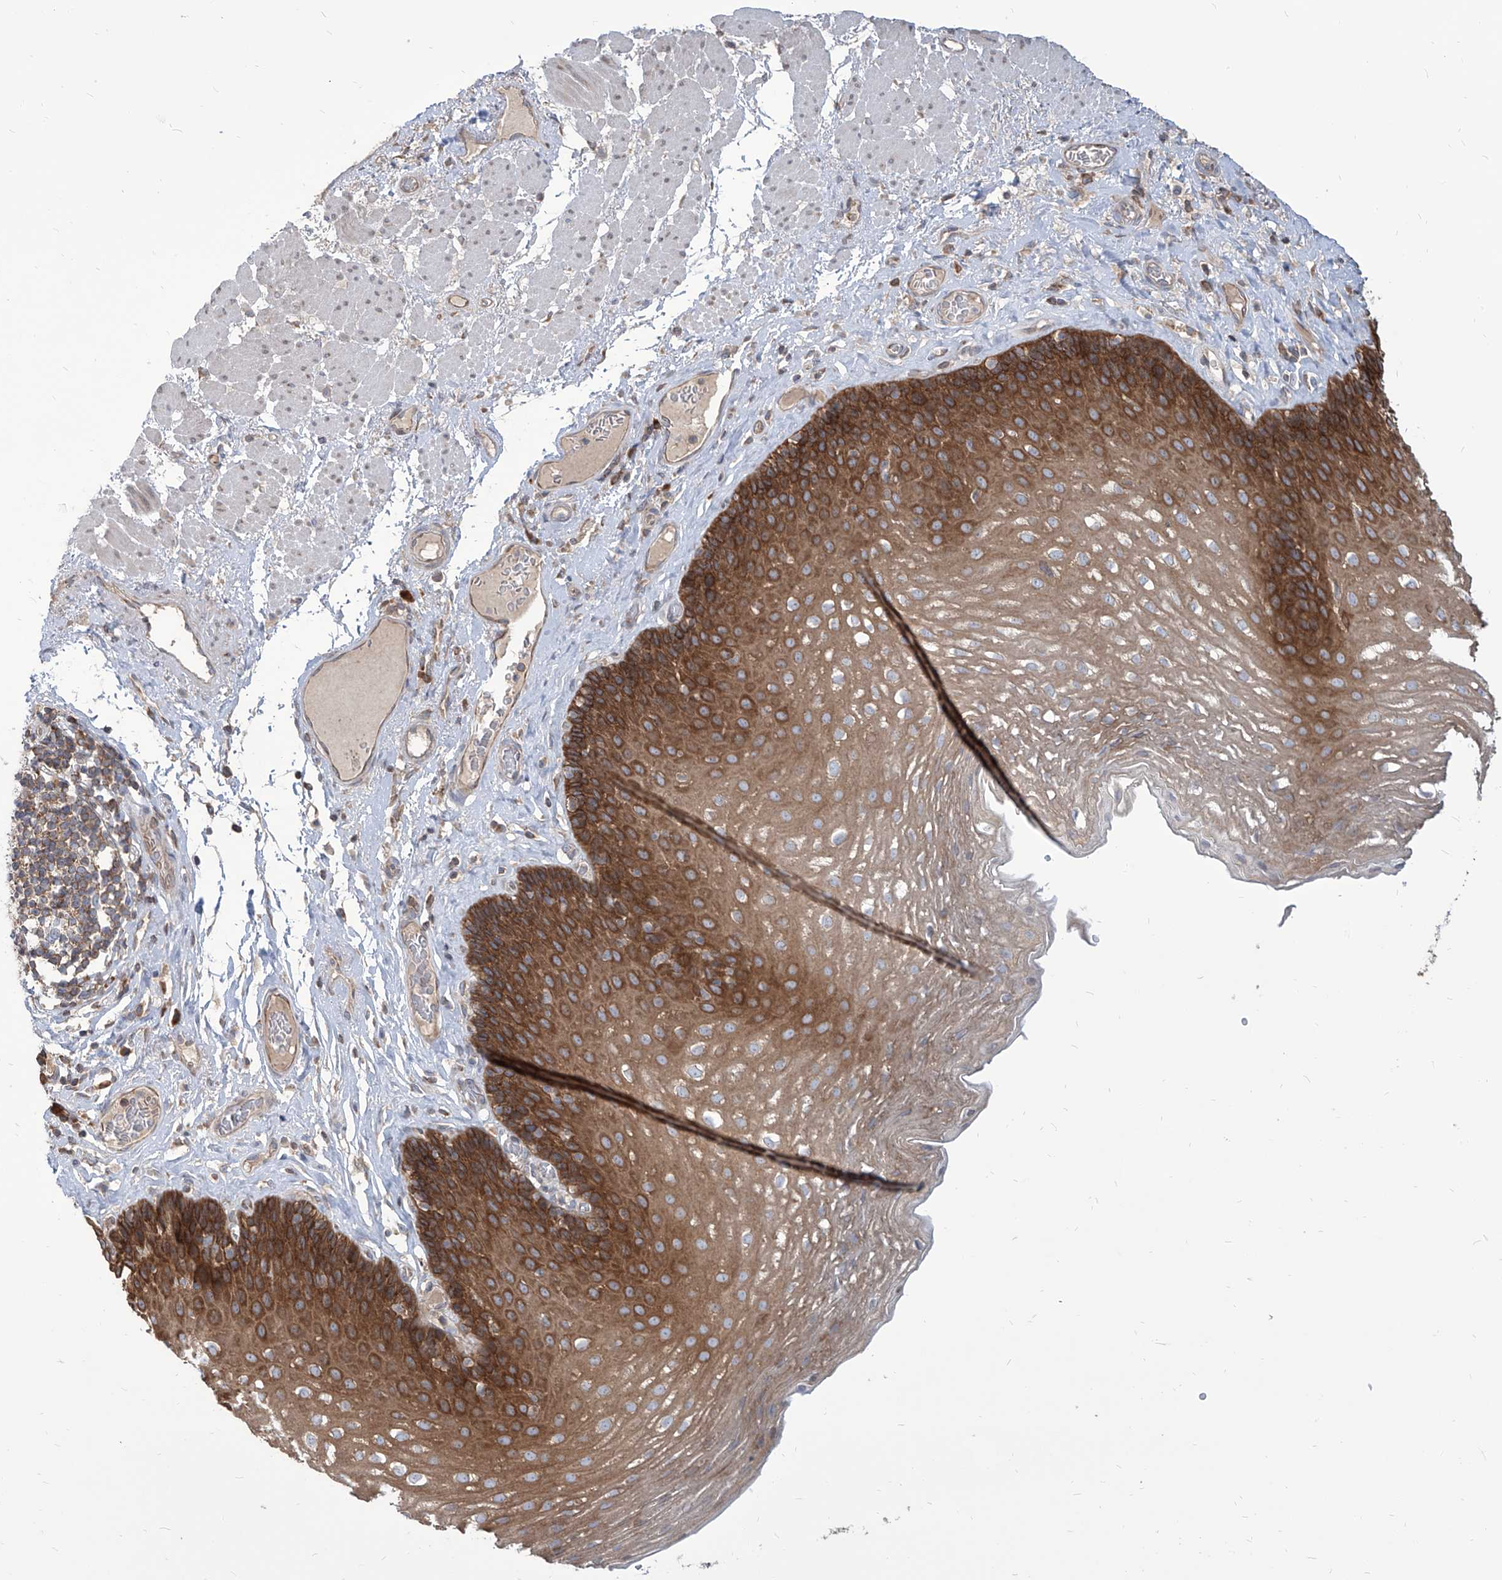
{"staining": {"intensity": "strong", "quantity": "25%-75%", "location": "cytoplasmic/membranous"}, "tissue": "esophagus", "cell_type": "Squamous epithelial cells", "image_type": "normal", "snomed": [{"axis": "morphology", "description": "Normal tissue, NOS"}, {"axis": "topography", "description": "Esophagus"}], "caption": "Immunohistochemistry (IHC) histopathology image of normal esophagus: human esophagus stained using IHC shows high levels of strong protein expression localized specifically in the cytoplasmic/membranous of squamous epithelial cells, appearing as a cytoplasmic/membranous brown color.", "gene": "FAM83B", "patient": {"sex": "female", "age": 66}}